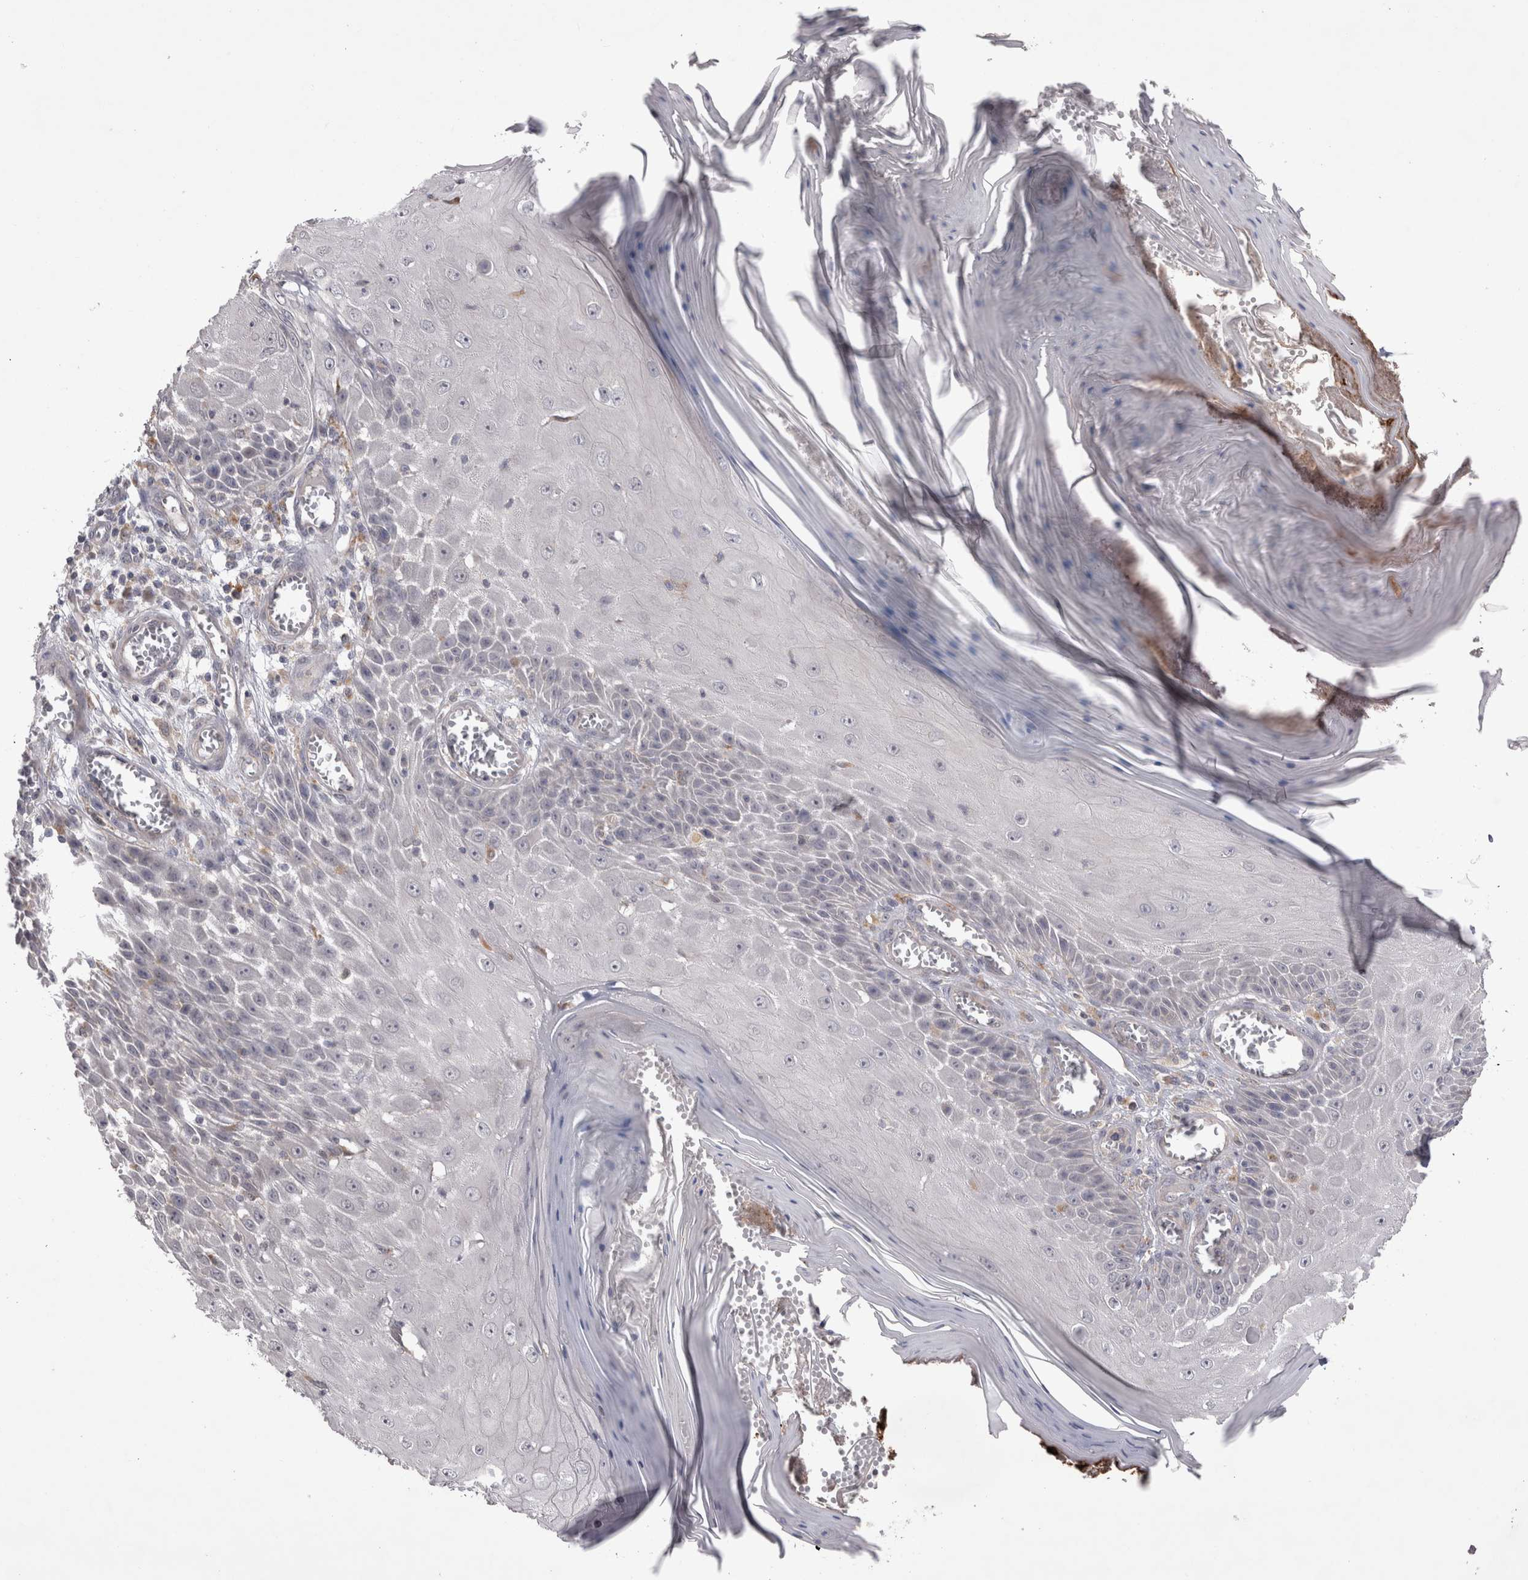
{"staining": {"intensity": "negative", "quantity": "none", "location": "none"}, "tissue": "skin cancer", "cell_type": "Tumor cells", "image_type": "cancer", "snomed": [{"axis": "morphology", "description": "Squamous cell carcinoma, NOS"}, {"axis": "topography", "description": "Skin"}], "caption": "Immunohistochemical staining of human skin cancer reveals no significant staining in tumor cells.", "gene": "CTBS", "patient": {"sex": "female", "age": 73}}